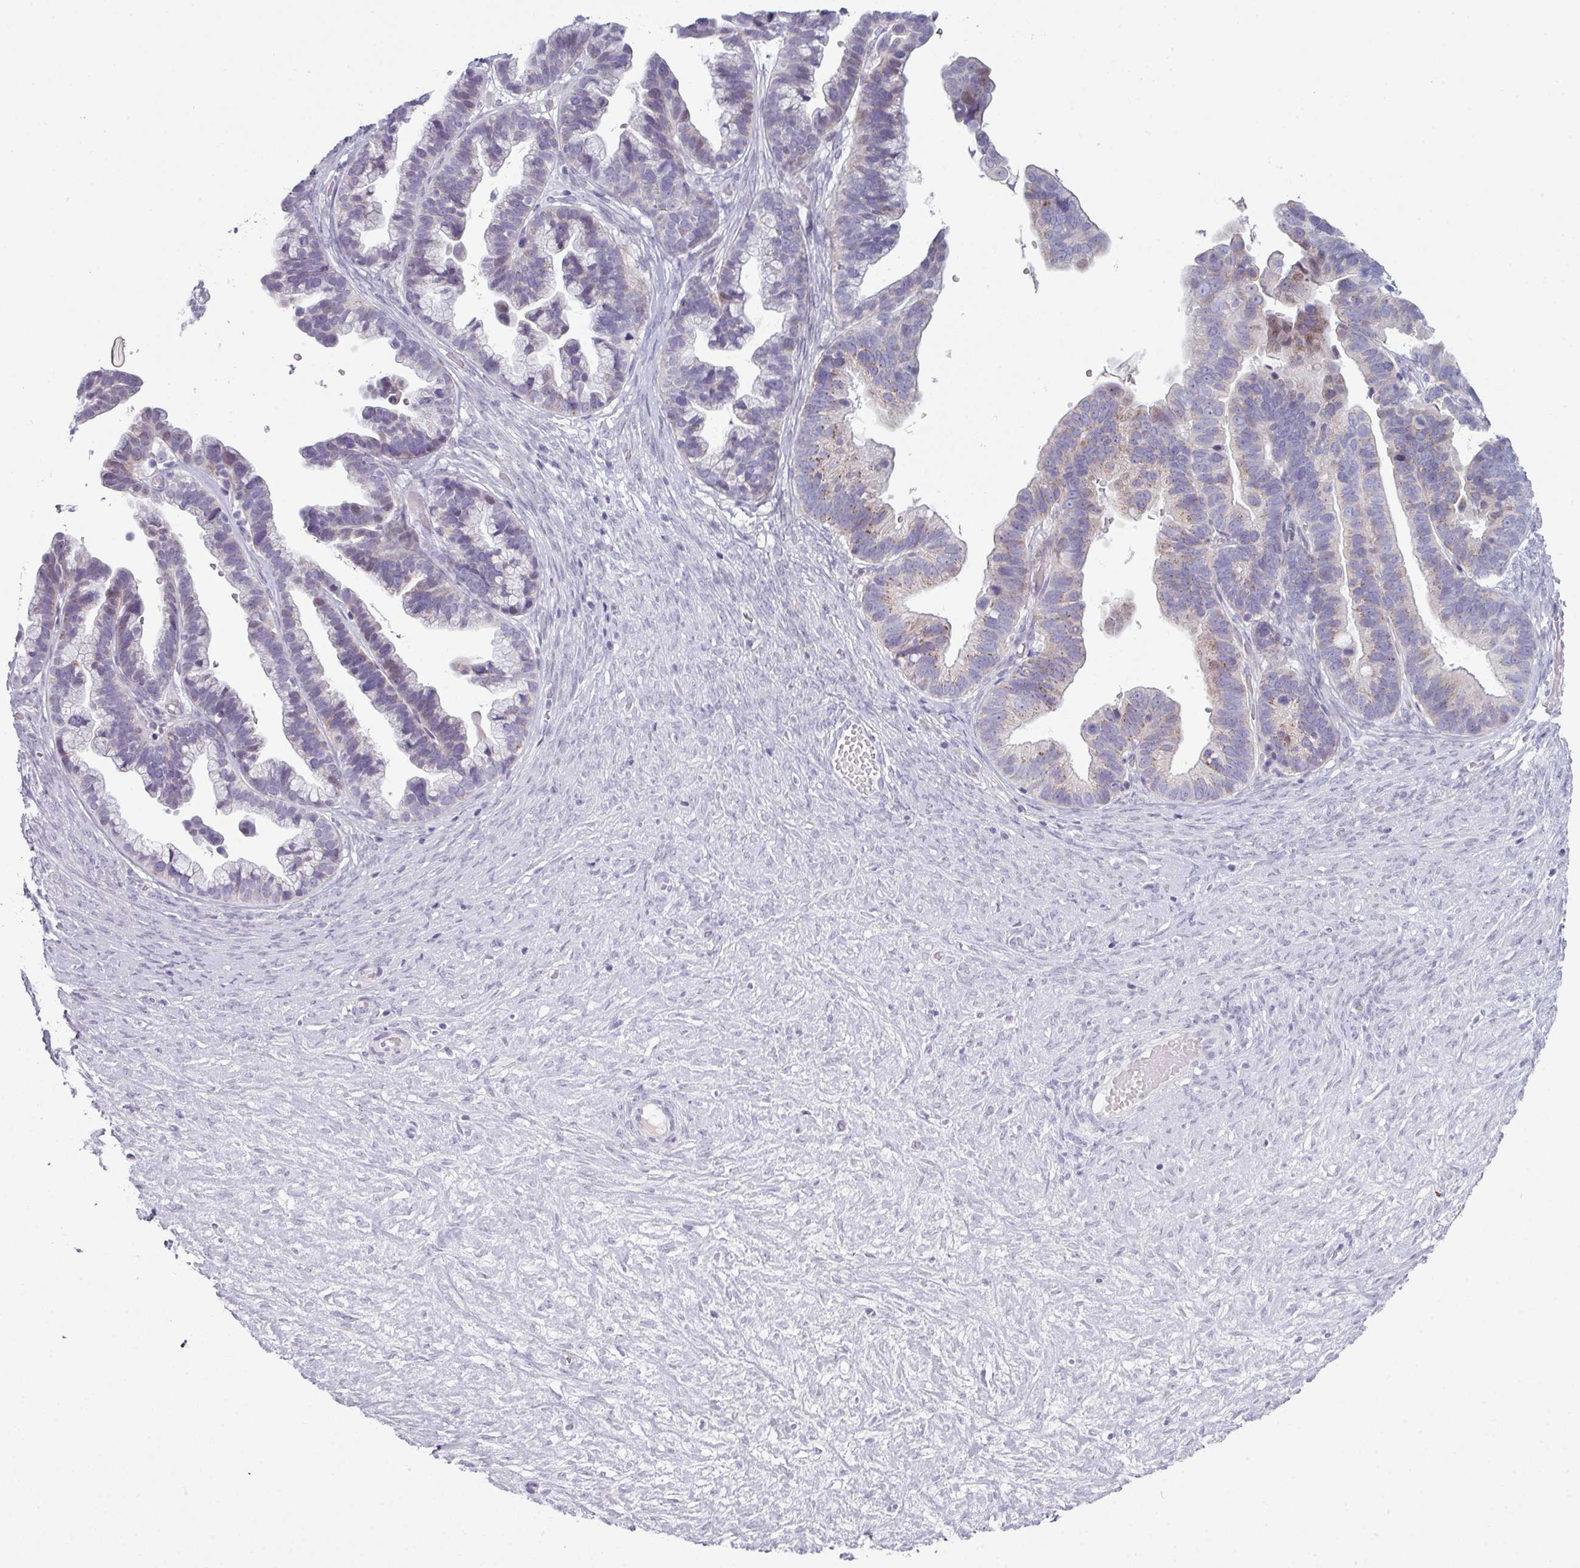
{"staining": {"intensity": "weak", "quantity": "<25%", "location": "cytoplasmic/membranous"}, "tissue": "ovarian cancer", "cell_type": "Tumor cells", "image_type": "cancer", "snomed": [{"axis": "morphology", "description": "Cystadenocarcinoma, serous, NOS"}, {"axis": "topography", "description": "Ovary"}], "caption": "Immunohistochemical staining of human ovarian cancer (serous cystadenocarcinoma) exhibits no significant expression in tumor cells.", "gene": "ZNF615", "patient": {"sex": "female", "age": 56}}